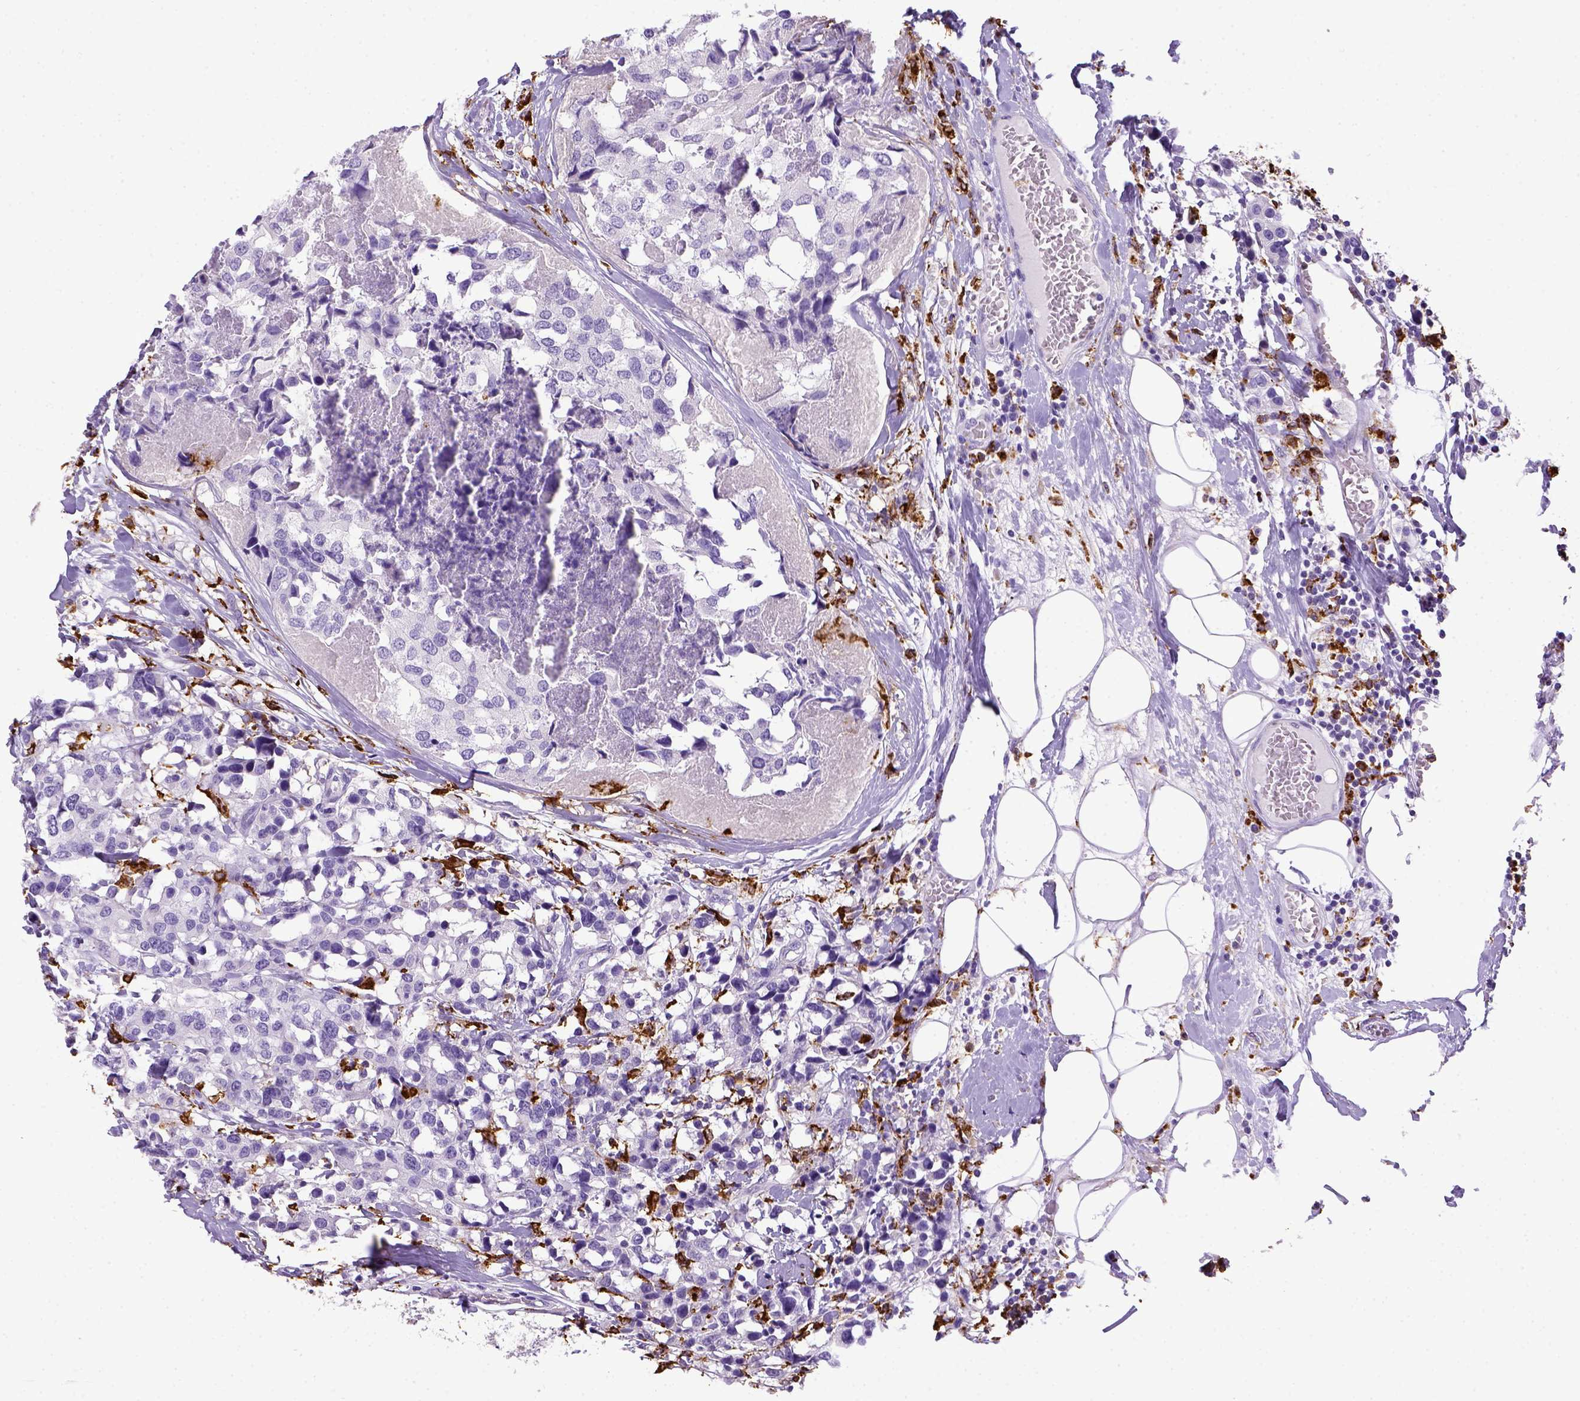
{"staining": {"intensity": "negative", "quantity": "none", "location": "none"}, "tissue": "breast cancer", "cell_type": "Tumor cells", "image_type": "cancer", "snomed": [{"axis": "morphology", "description": "Lobular carcinoma"}, {"axis": "topography", "description": "Breast"}], "caption": "Tumor cells show no significant protein staining in lobular carcinoma (breast).", "gene": "CD68", "patient": {"sex": "female", "age": 59}}